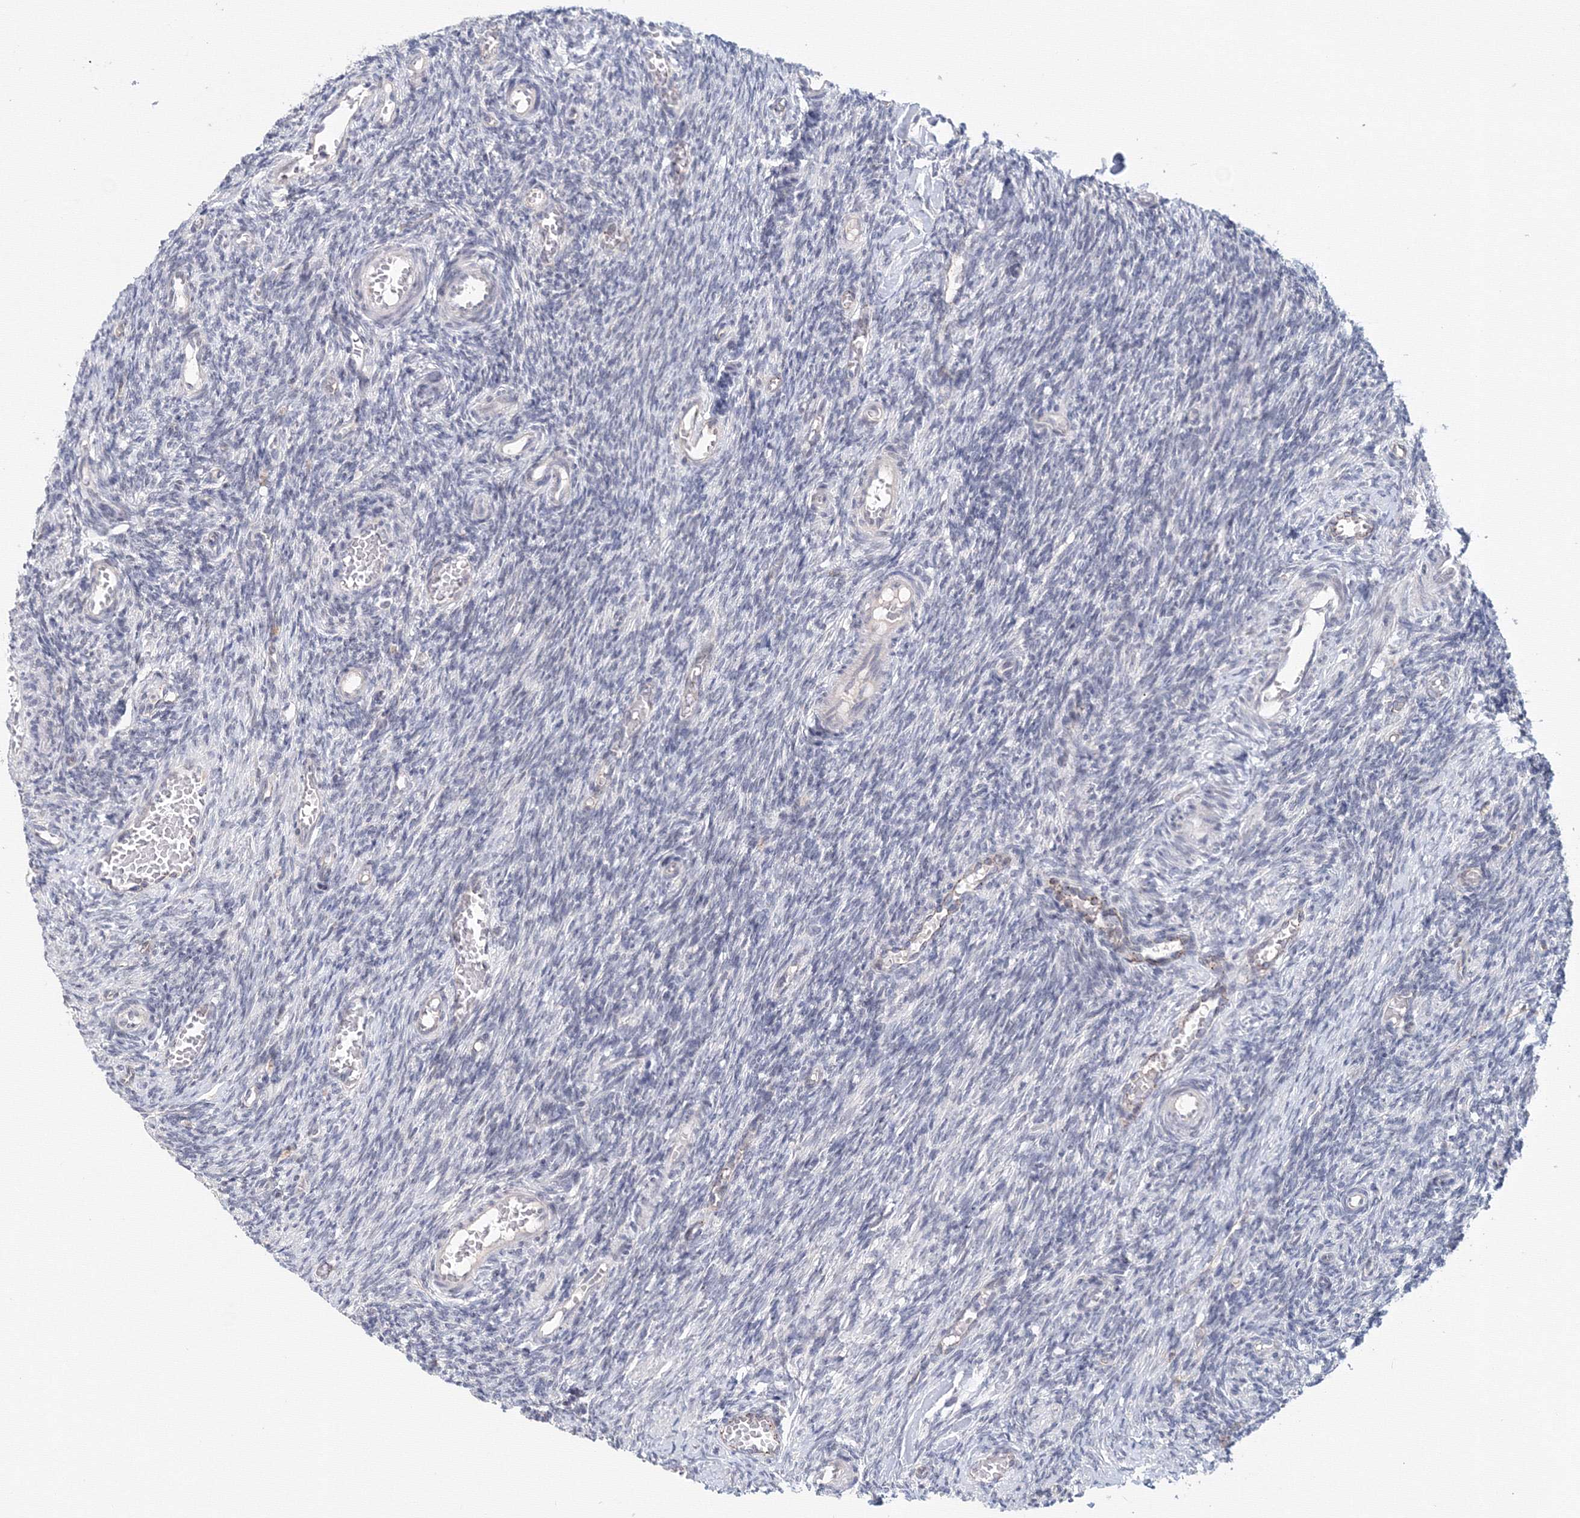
{"staining": {"intensity": "negative", "quantity": "none", "location": "none"}, "tissue": "ovary", "cell_type": "Ovarian stroma cells", "image_type": "normal", "snomed": [{"axis": "morphology", "description": "Normal tissue, NOS"}, {"axis": "topography", "description": "Ovary"}], "caption": "Immunohistochemistry (IHC) image of normal ovary stained for a protein (brown), which demonstrates no positivity in ovarian stroma cells.", "gene": "SLC7A7", "patient": {"sex": "female", "age": 27}}